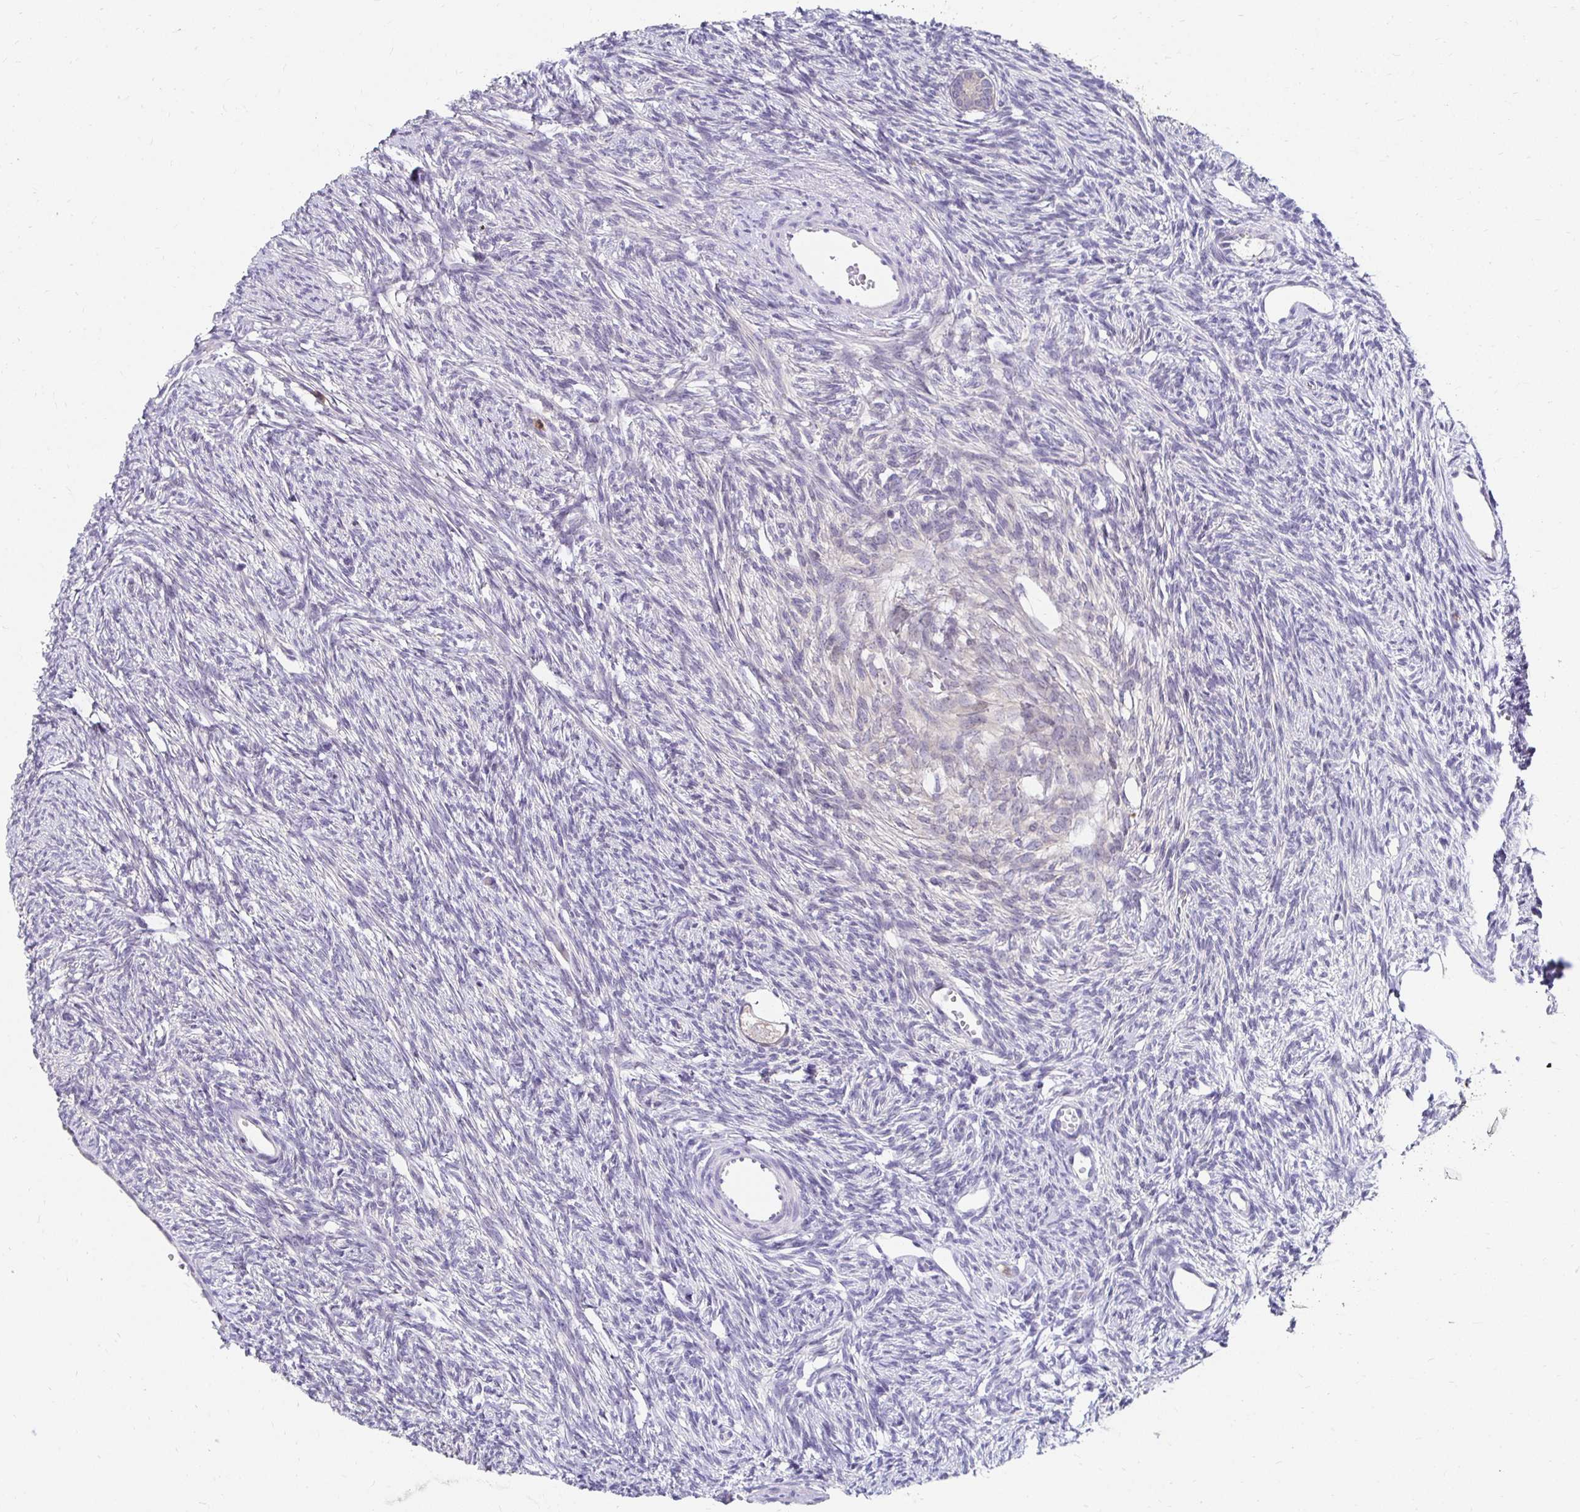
{"staining": {"intensity": "negative", "quantity": "none", "location": "none"}, "tissue": "ovary", "cell_type": "Follicle cells", "image_type": "normal", "snomed": [{"axis": "morphology", "description": "Normal tissue, NOS"}, {"axis": "topography", "description": "Ovary"}], "caption": "IHC of normal ovary shows no positivity in follicle cells.", "gene": "PADI2", "patient": {"sex": "female", "age": 33}}